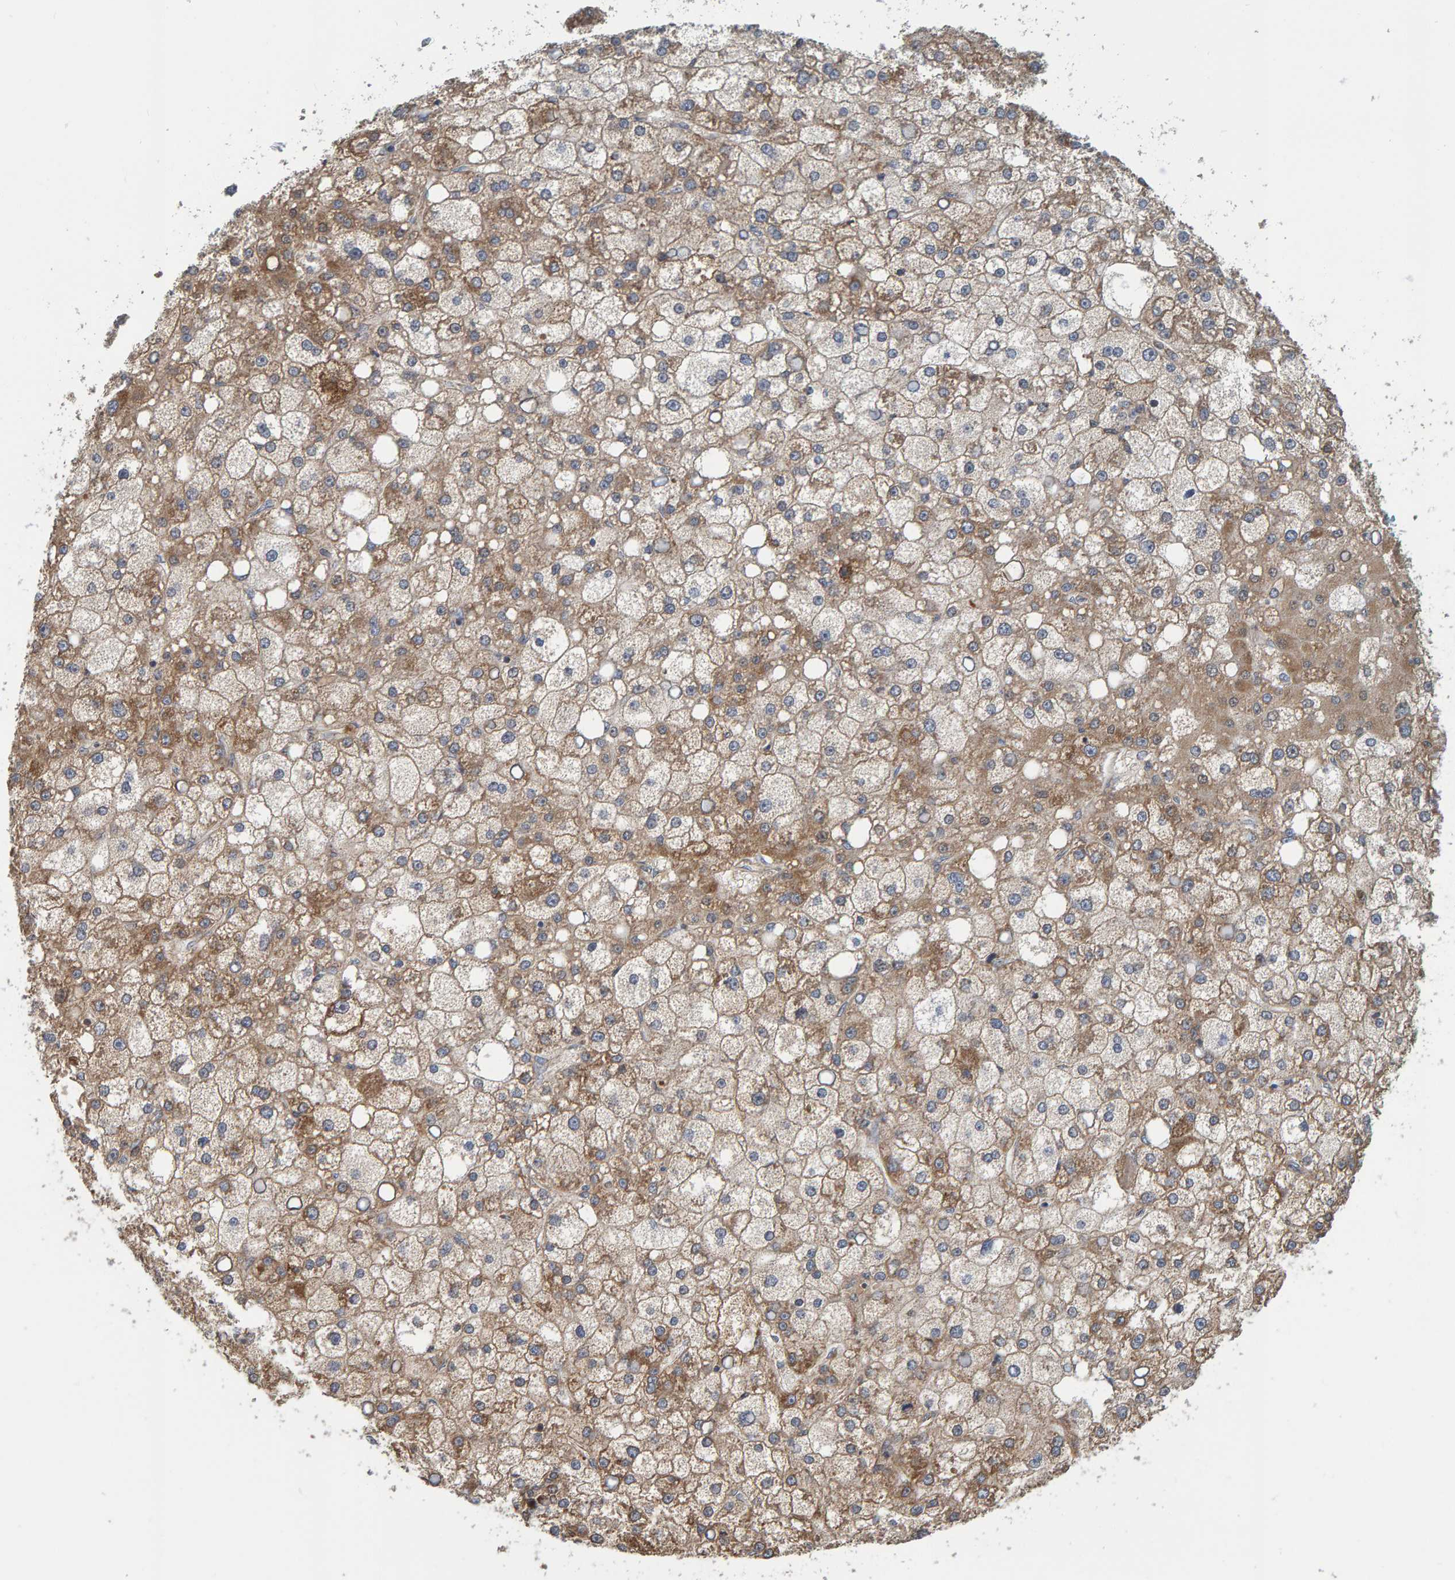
{"staining": {"intensity": "moderate", "quantity": ">75%", "location": "cytoplasmic/membranous"}, "tissue": "liver cancer", "cell_type": "Tumor cells", "image_type": "cancer", "snomed": [{"axis": "morphology", "description": "Carcinoma, Hepatocellular, NOS"}, {"axis": "topography", "description": "Liver"}], "caption": "Immunohistochemistry (IHC) photomicrograph of human liver cancer stained for a protein (brown), which reveals medium levels of moderate cytoplasmic/membranous positivity in about >75% of tumor cells.", "gene": "MRPL45", "patient": {"sex": "male", "age": 67}}